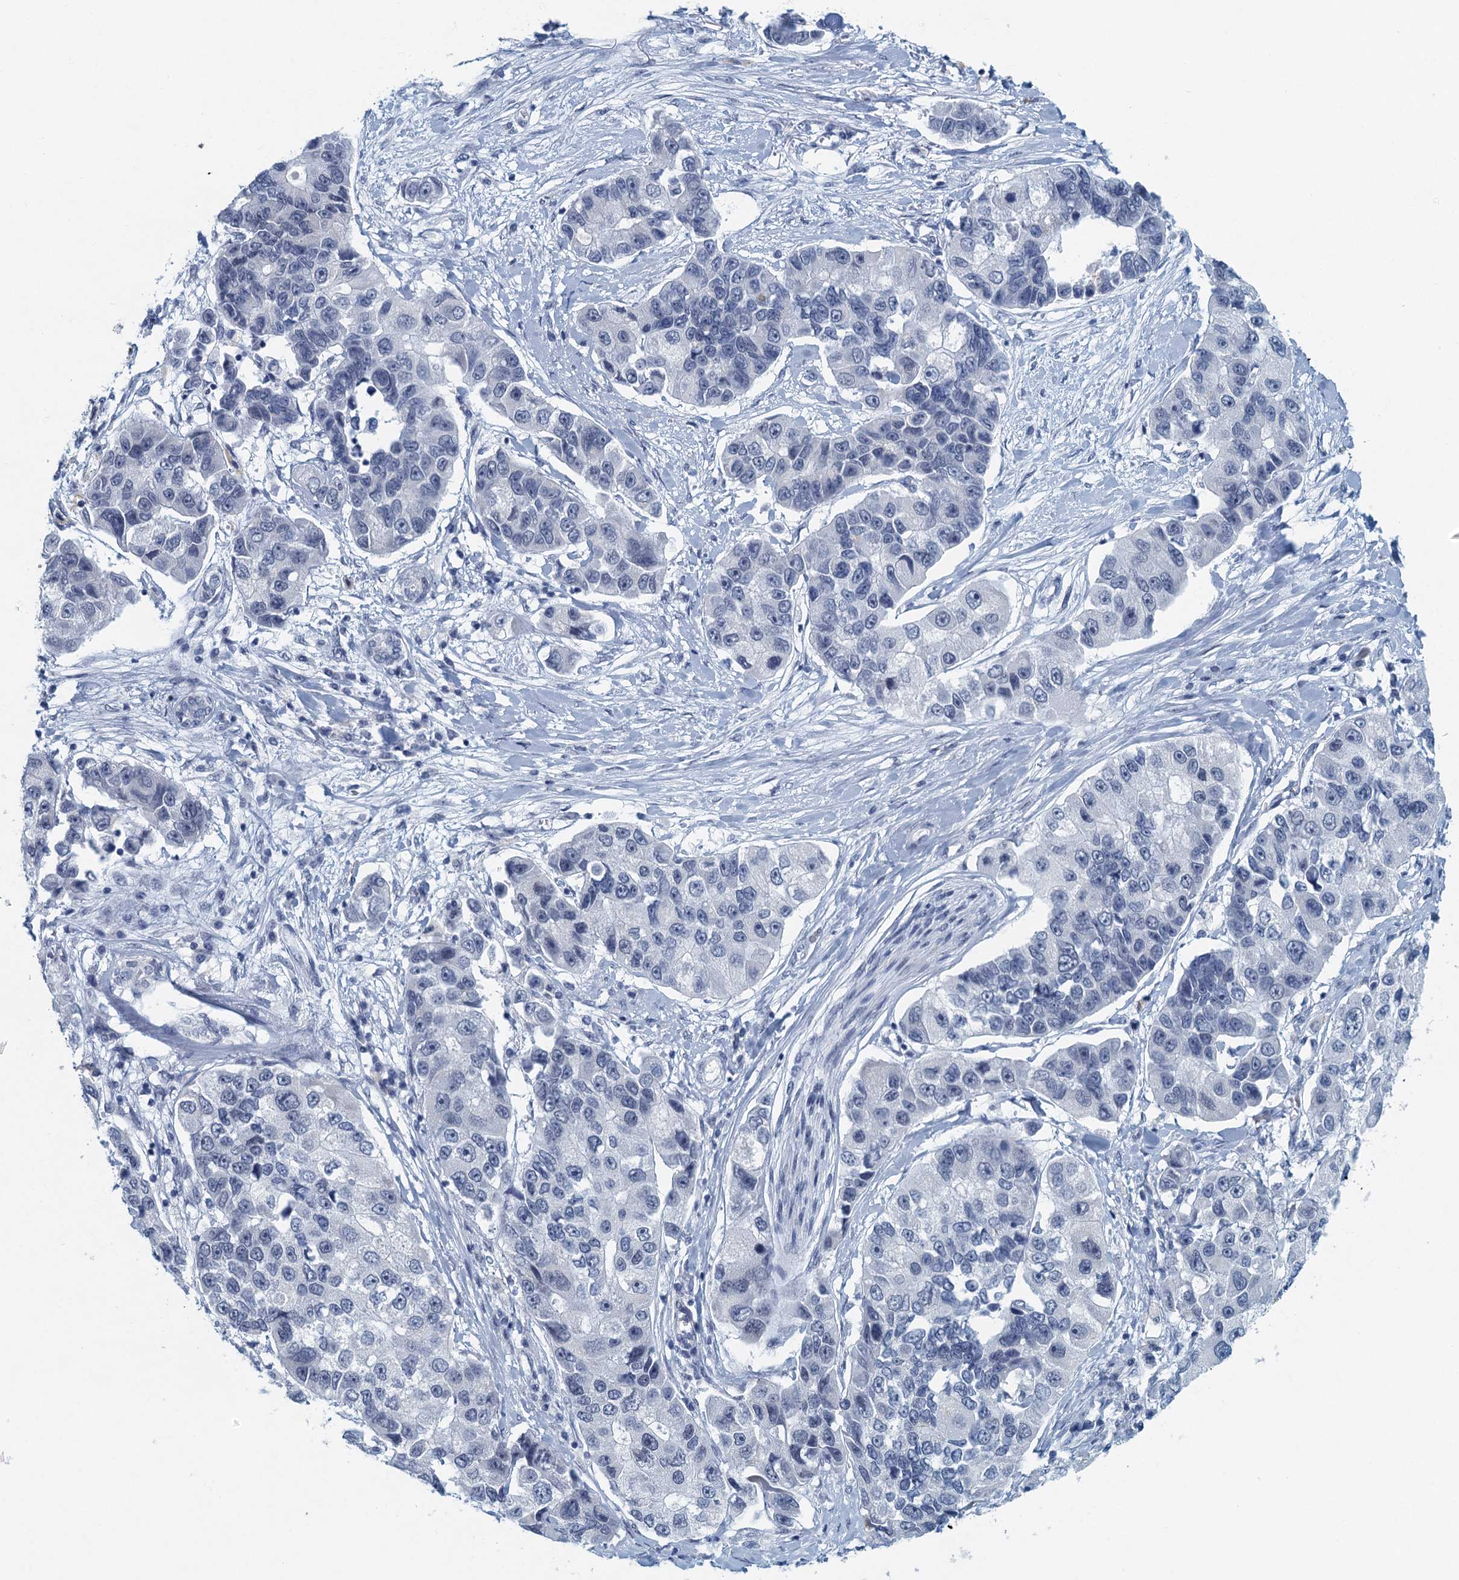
{"staining": {"intensity": "negative", "quantity": "none", "location": "none"}, "tissue": "lung cancer", "cell_type": "Tumor cells", "image_type": "cancer", "snomed": [{"axis": "morphology", "description": "Adenocarcinoma, NOS"}, {"axis": "topography", "description": "Lung"}], "caption": "IHC histopathology image of neoplastic tissue: human lung adenocarcinoma stained with DAB (3,3'-diaminobenzidine) displays no significant protein positivity in tumor cells. Nuclei are stained in blue.", "gene": "ENSG00000131152", "patient": {"sex": "female", "age": 54}}